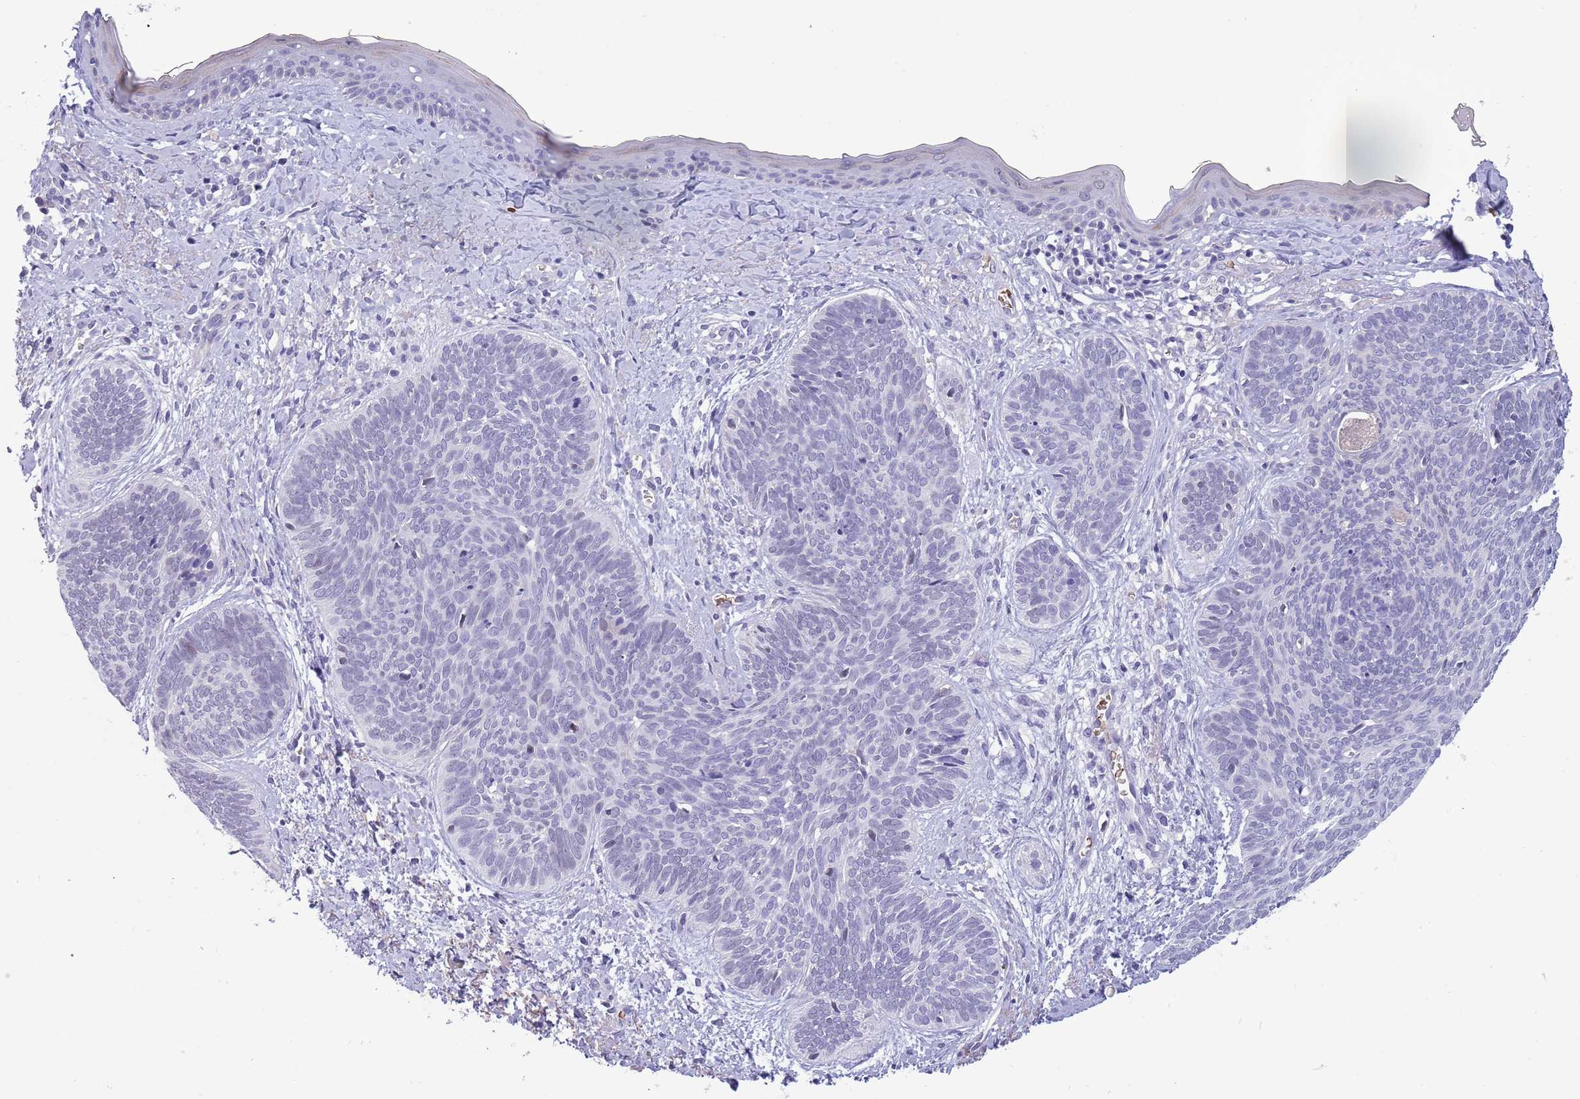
{"staining": {"intensity": "negative", "quantity": "none", "location": "none"}, "tissue": "skin cancer", "cell_type": "Tumor cells", "image_type": "cancer", "snomed": [{"axis": "morphology", "description": "Basal cell carcinoma"}, {"axis": "topography", "description": "Skin"}], "caption": "Immunohistochemical staining of human skin cancer displays no significant expression in tumor cells.", "gene": "LYPD6B", "patient": {"sex": "female", "age": 81}}